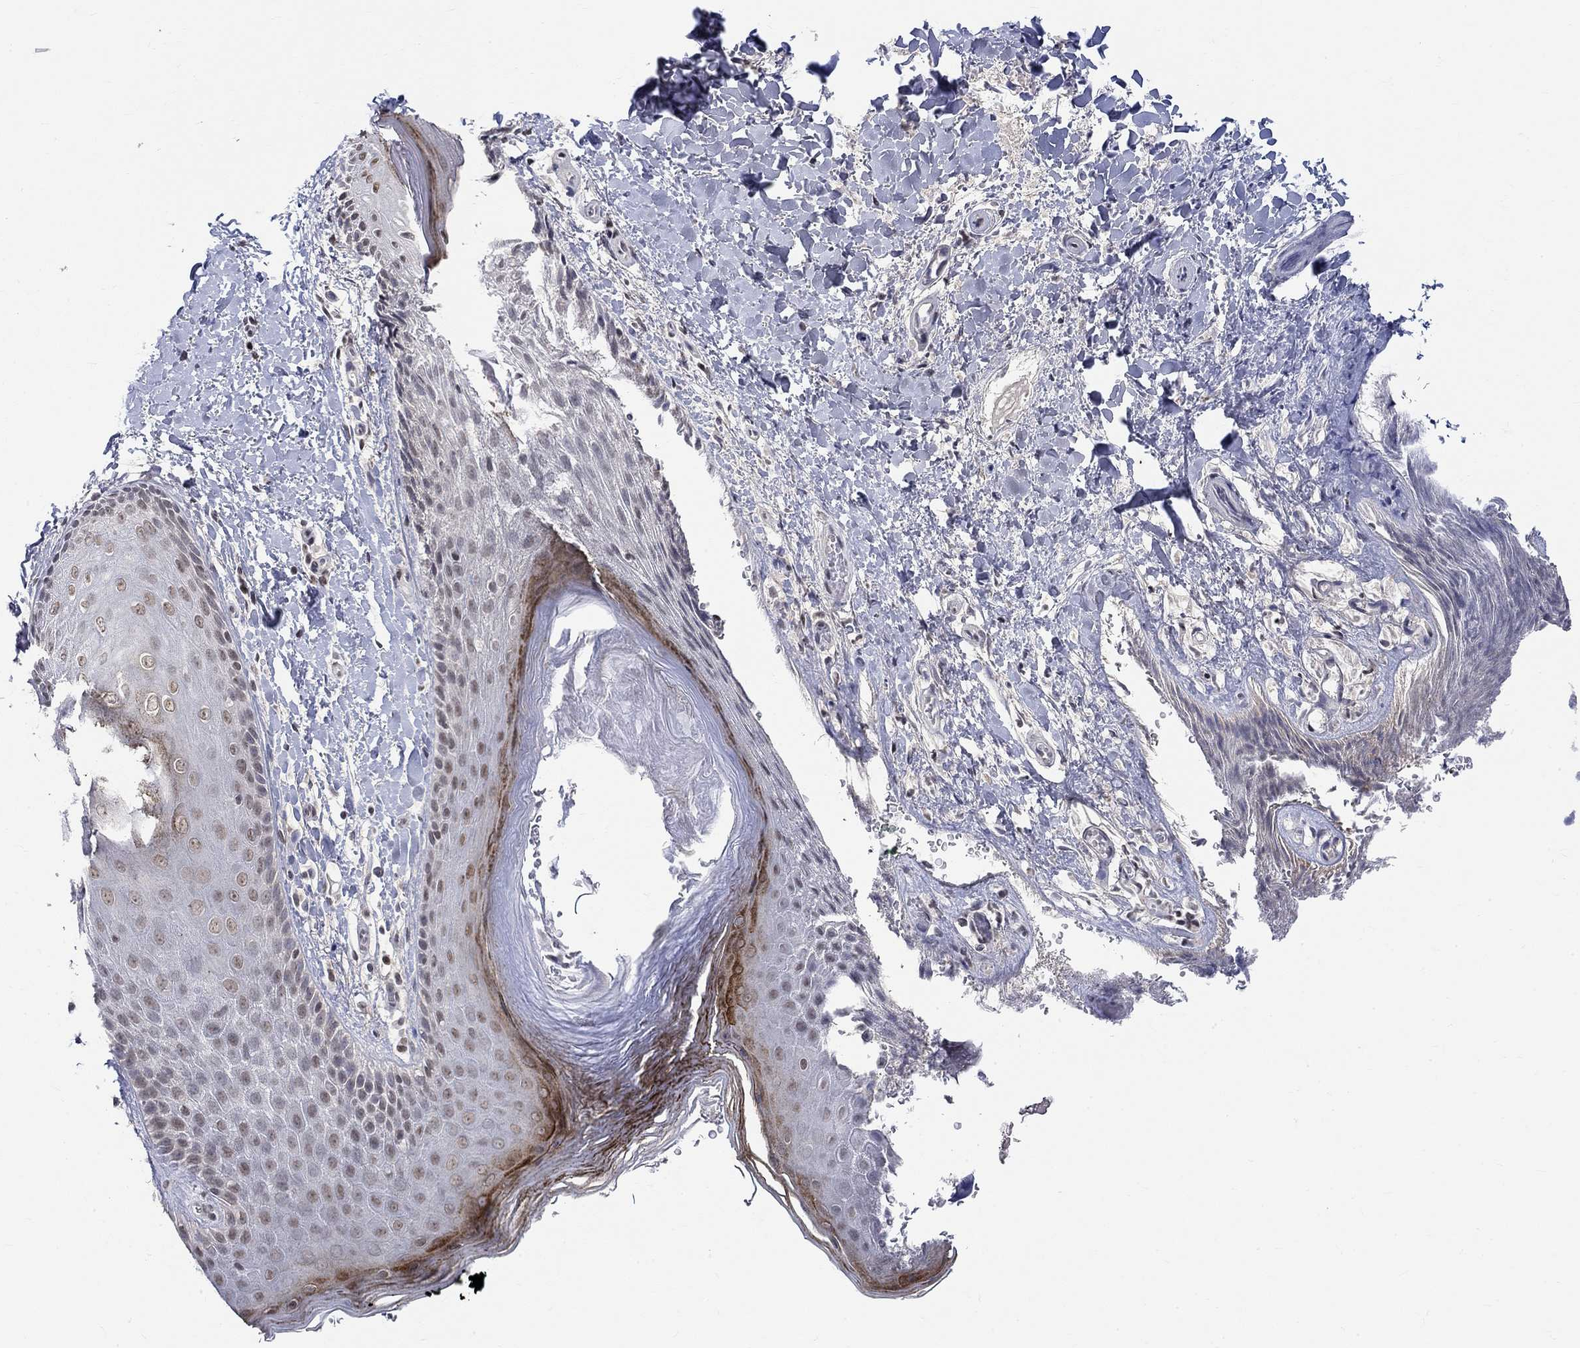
{"staining": {"intensity": "moderate", "quantity": "<25%", "location": "cytoplasmic/membranous,nuclear"}, "tissue": "skin", "cell_type": "Epidermal cells", "image_type": "normal", "snomed": [{"axis": "morphology", "description": "Normal tissue, NOS"}, {"axis": "topography", "description": "Anal"}], "caption": "Normal skin exhibits moderate cytoplasmic/membranous,nuclear staining in approximately <25% of epidermal cells.", "gene": "KLF12", "patient": {"sex": "male", "age": 36}}